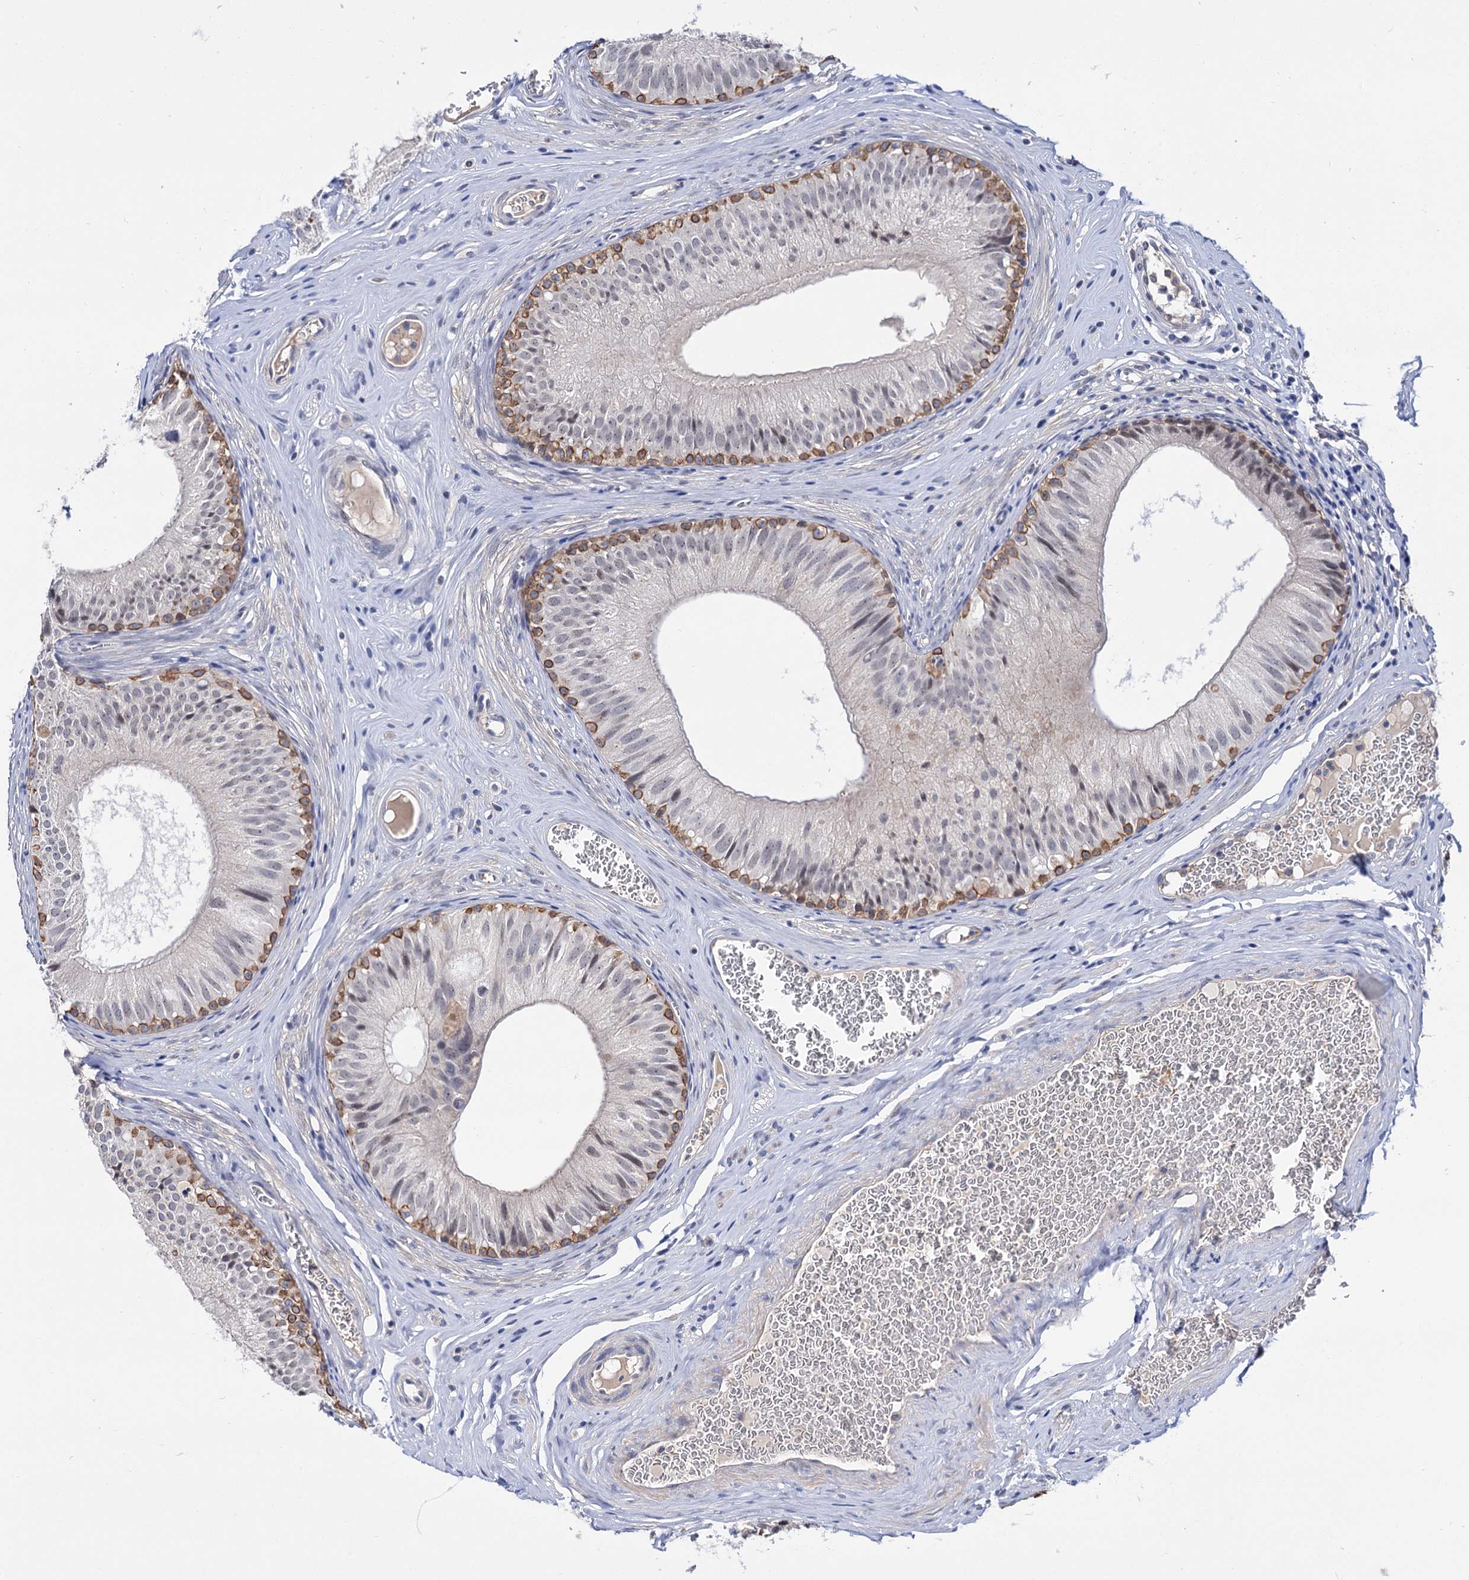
{"staining": {"intensity": "moderate", "quantity": "<25%", "location": "cytoplasmic/membranous"}, "tissue": "epididymis", "cell_type": "Glandular cells", "image_type": "normal", "snomed": [{"axis": "morphology", "description": "Normal tissue, NOS"}, {"axis": "topography", "description": "Epididymis"}], "caption": "High-magnification brightfield microscopy of benign epididymis stained with DAB (brown) and counterstained with hematoxylin (blue). glandular cells exhibit moderate cytoplasmic/membranous positivity is identified in about<25% of cells.", "gene": "NEK10", "patient": {"sex": "male", "age": 36}}